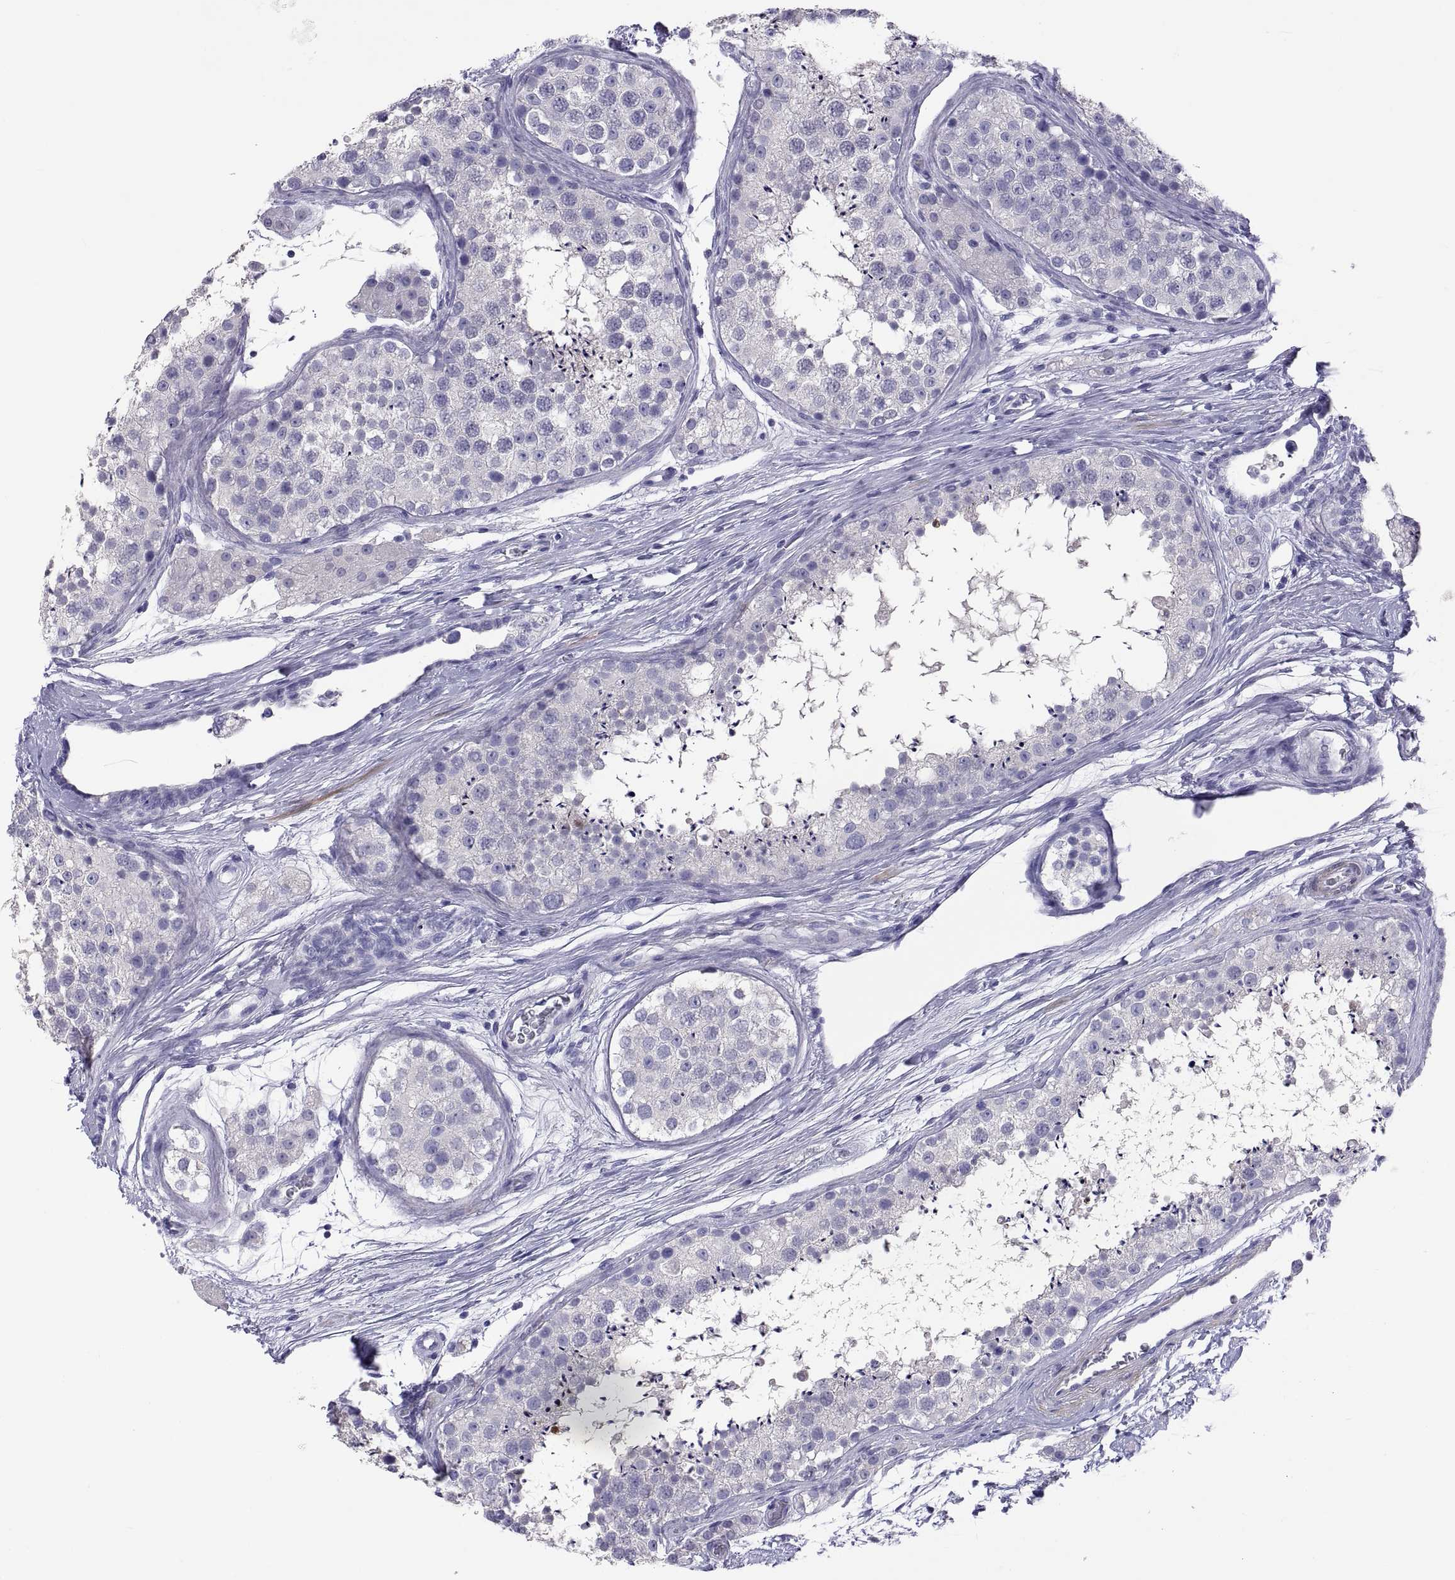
{"staining": {"intensity": "negative", "quantity": "none", "location": "none"}, "tissue": "testis", "cell_type": "Cells in seminiferous ducts", "image_type": "normal", "snomed": [{"axis": "morphology", "description": "Normal tissue, NOS"}, {"axis": "topography", "description": "Testis"}], "caption": "Immunohistochemistry (IHC) image of unremarkable testis stained for a protein (brown), which demonstrates no expression in cells in seminiferous ducts. (DAB (3,3'-diaminobenzidine) immunohistochemistry (IHC) visualized using brightfield microscopy, high magnification).", "gene": "BSPH1", "patient": {"sex": "male", "age": 41}}